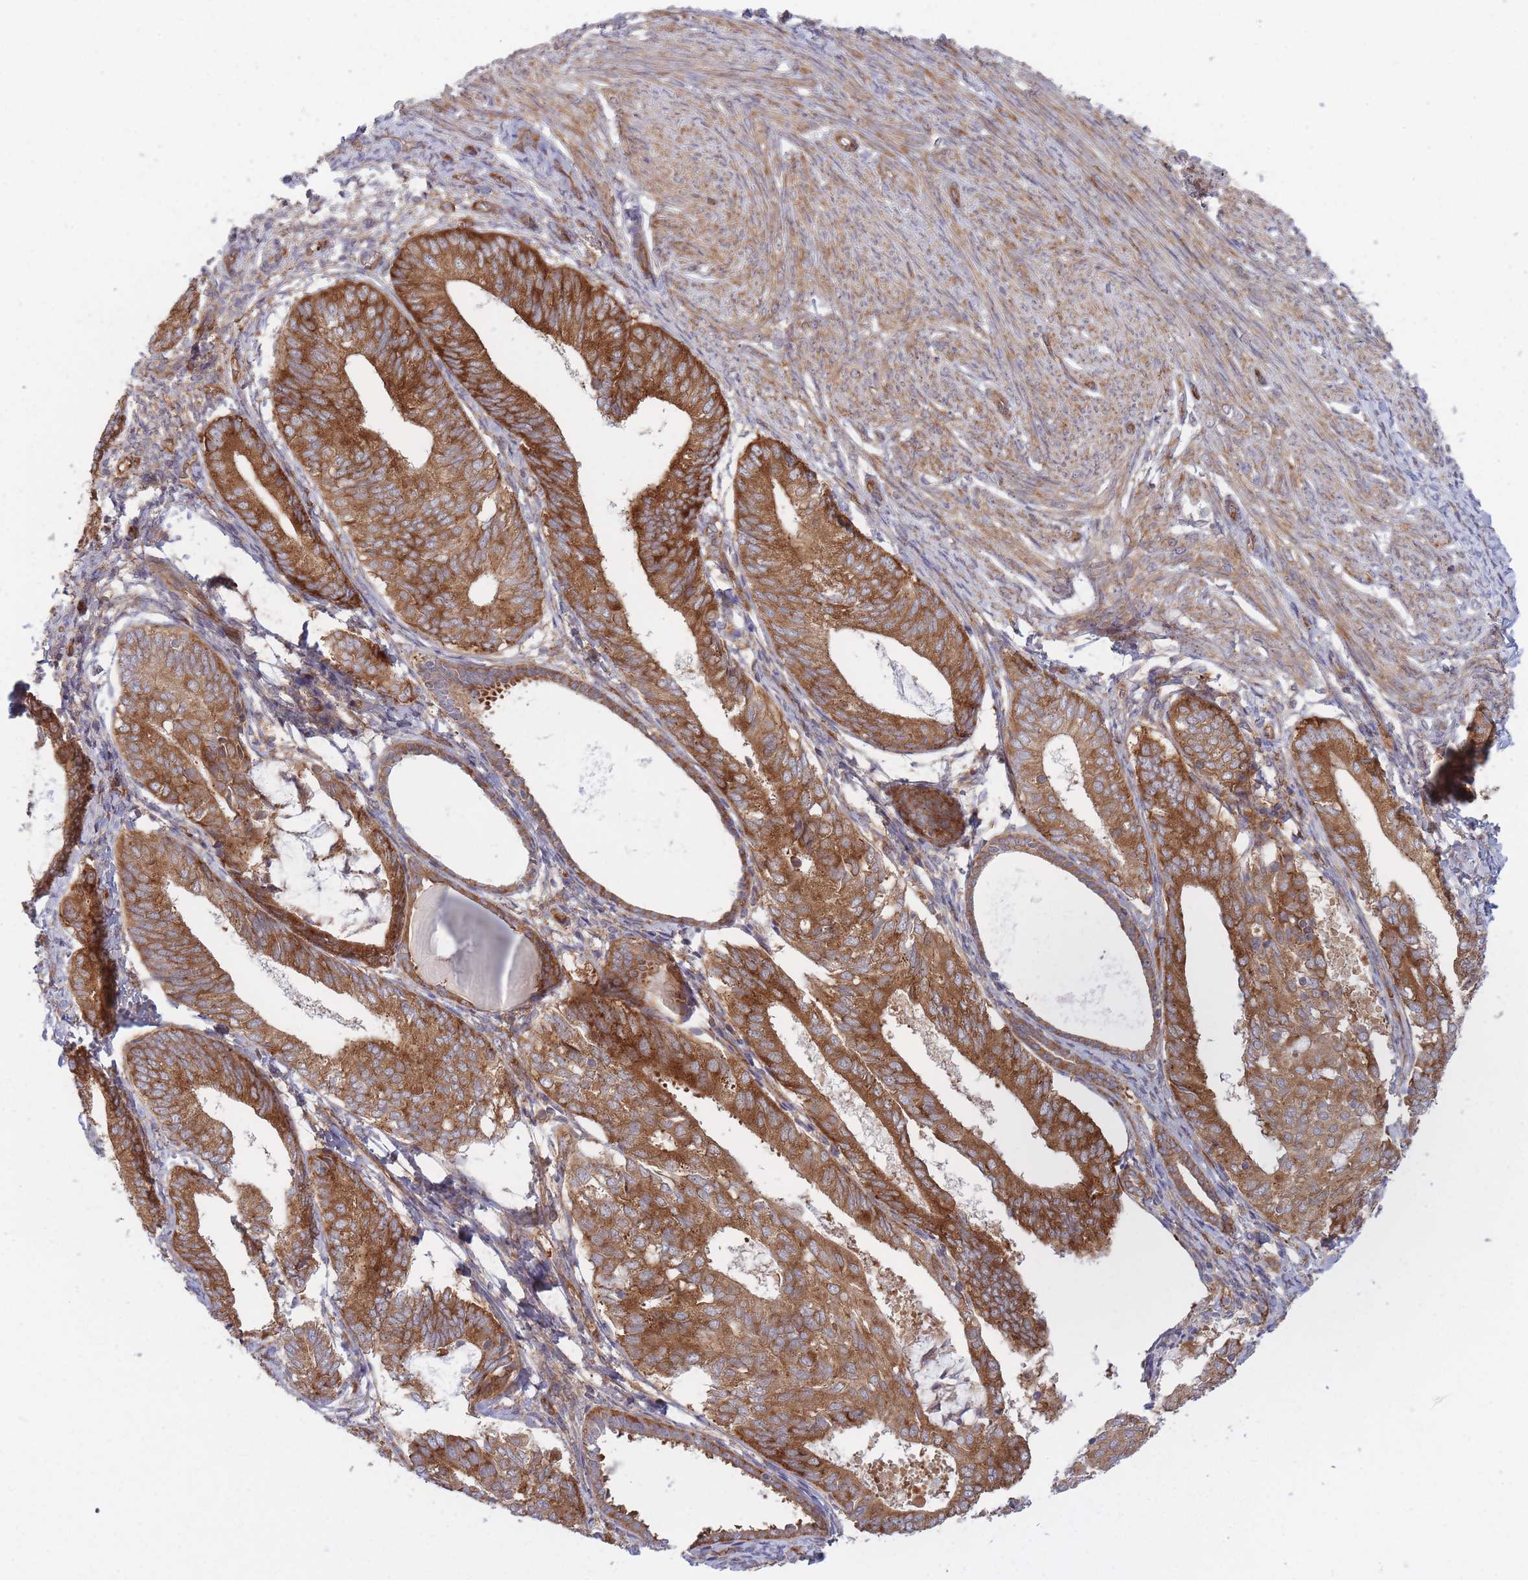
{"staining": {"intensity": "strong", "quantity": ">75%", "location": "cytoplasmic/membranous"}, "tissue": "endometrial cancer", "cell_type": "Tumor cells", "image_type": "cancer", "snomed": [{"axis": "morphology", "description": "Adenocarcinoma, NOS"}, {"axis": "topography", "description": "Endometrium"}], "caption": "Human endometrial cancer (adenocarcinoma) stained for a protein (brown) demonstrates strong cytoplasmic/membranous positive staining in about >75% of tumor cells.", "gene": "CCDC124", "patient": {"sex": "female", "age": 87}}